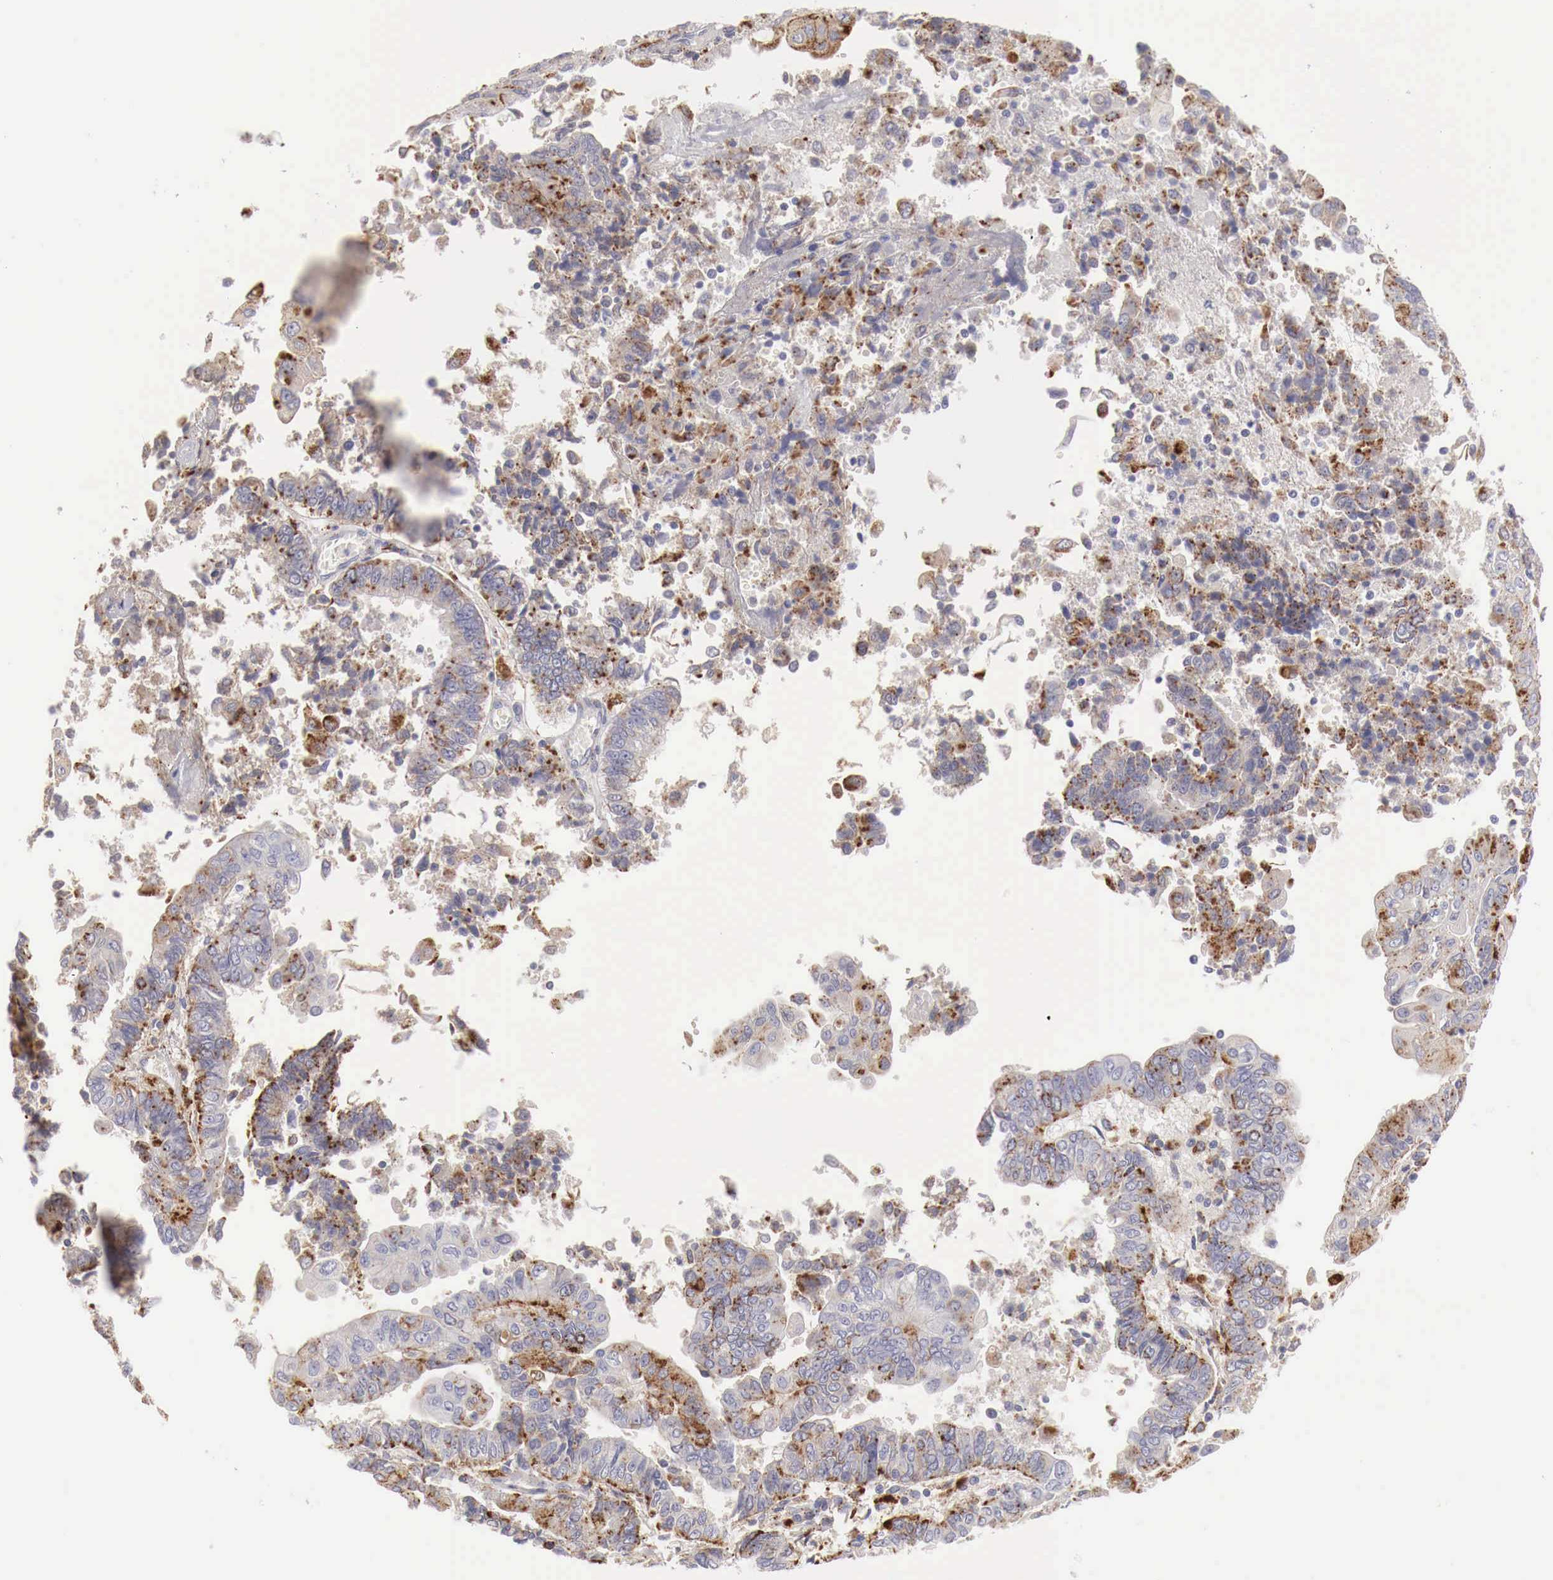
{"staining": {"intensity": "moderate", "quantity": "25%-75%", "location": "cytoplasmic/membranous"}, "tissue": "endometrial cancer", "cell_type": "Tumor cells", "image_type": "cancer", "snomed": [{"axis": "morphology", "description": "Adenocarcinoma, NOS"}, {"axis": "topography", "description": "Endometrium"}], "caption": "Endometrial cancer (adenocarcinoma) stained with a brown dye reveals moderate cytoplasmic/membranous positive positivity in approximately 25%-75% of tumor cells.", "gene": "GLA", "patient": {"sex": "female", "age": 75}}